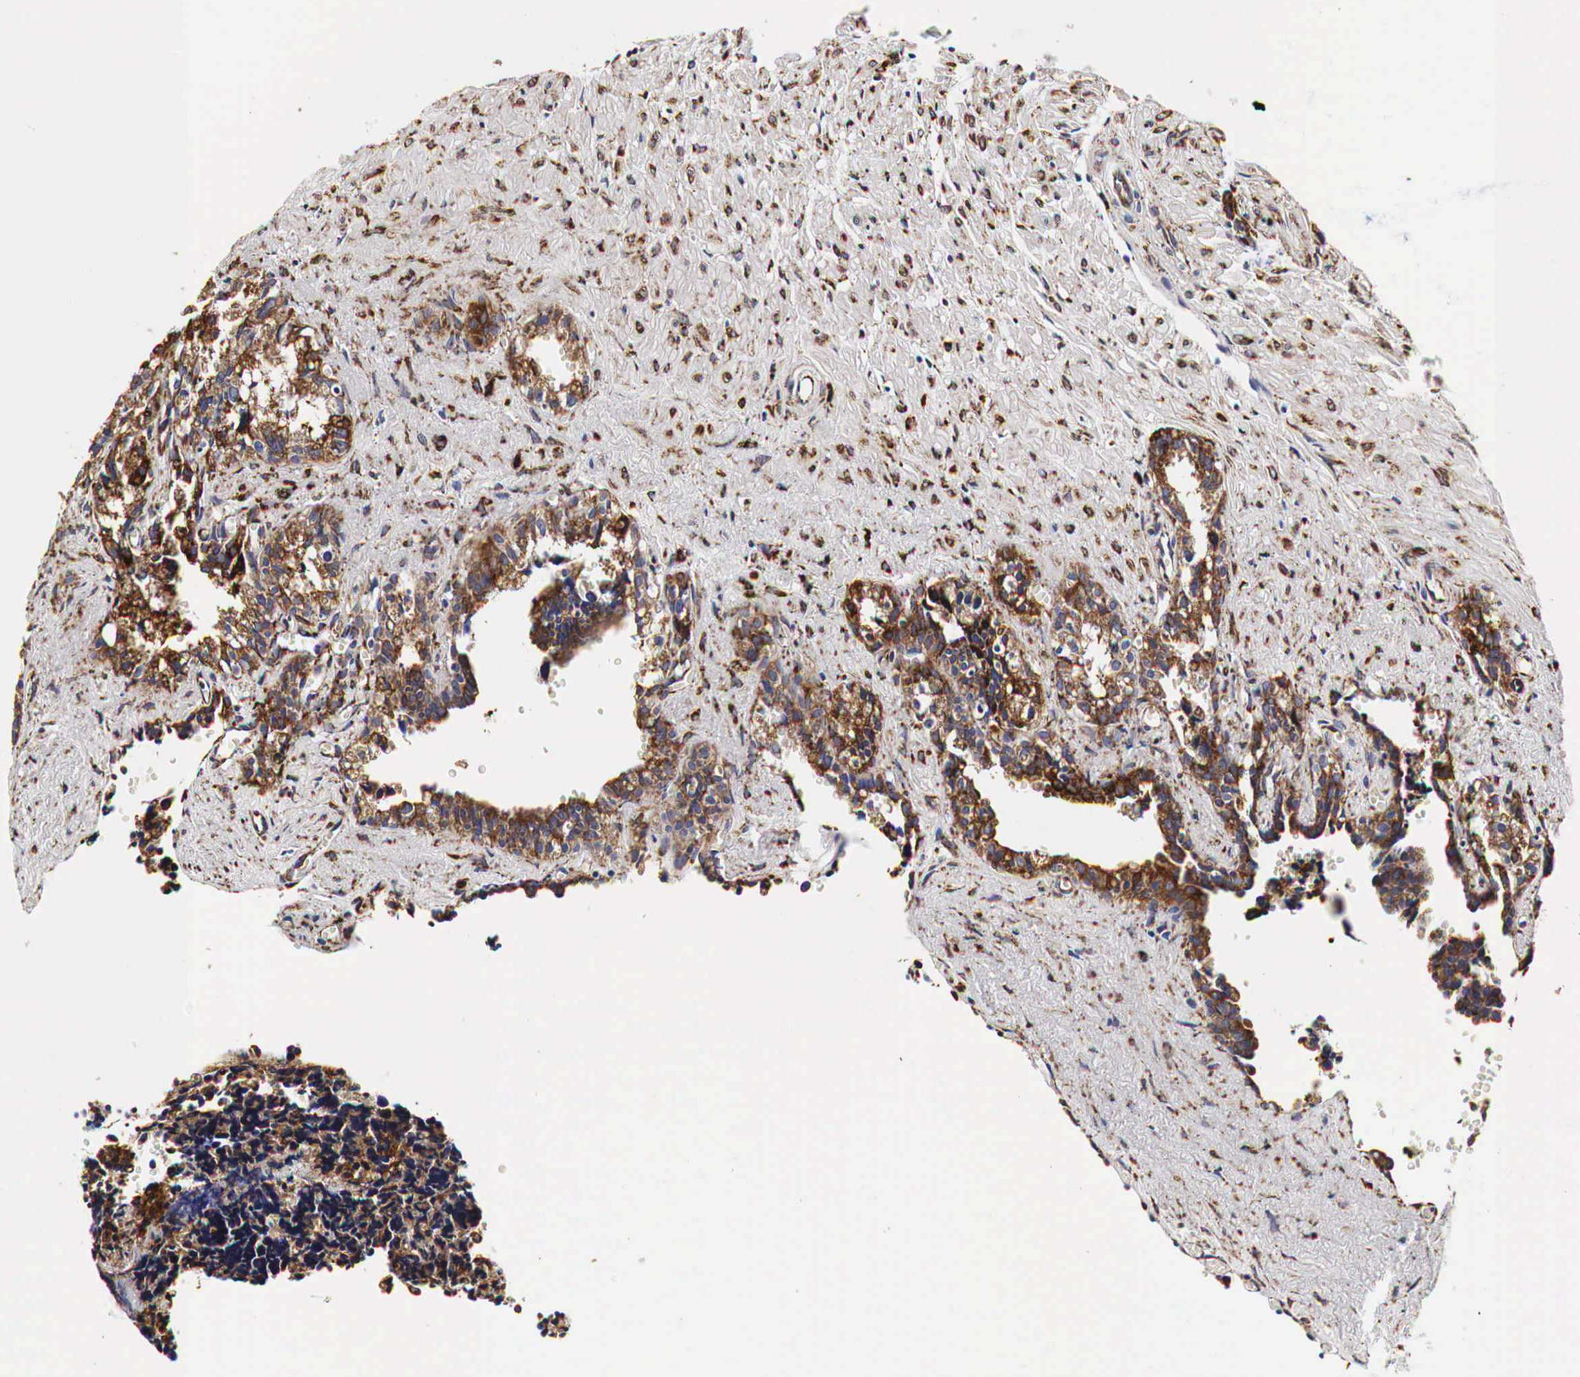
{"staining": {"intensity": "moderate", "quantity": ">75%", "location": "cytoplasmic/membranous"}, "tissue": "seminal vesicle", "cell_type": "Glandular cells", "image_type": "normal", "snomed": [{"axis": "morphology", "description": "Normal tissue, NOS"}, {"axis": "topography", "description": "Seminal veicle"}], "caption": "A high-resolution image shows immunohistochemistry (IHC) staining of unremarkable seminal vesicle, which exhibits moderate cytoplasmic/membranous expression in approximately >75% of glandular cells.", "gene": "CKAP4", "patient": {"sex": "male", "age": 60}}